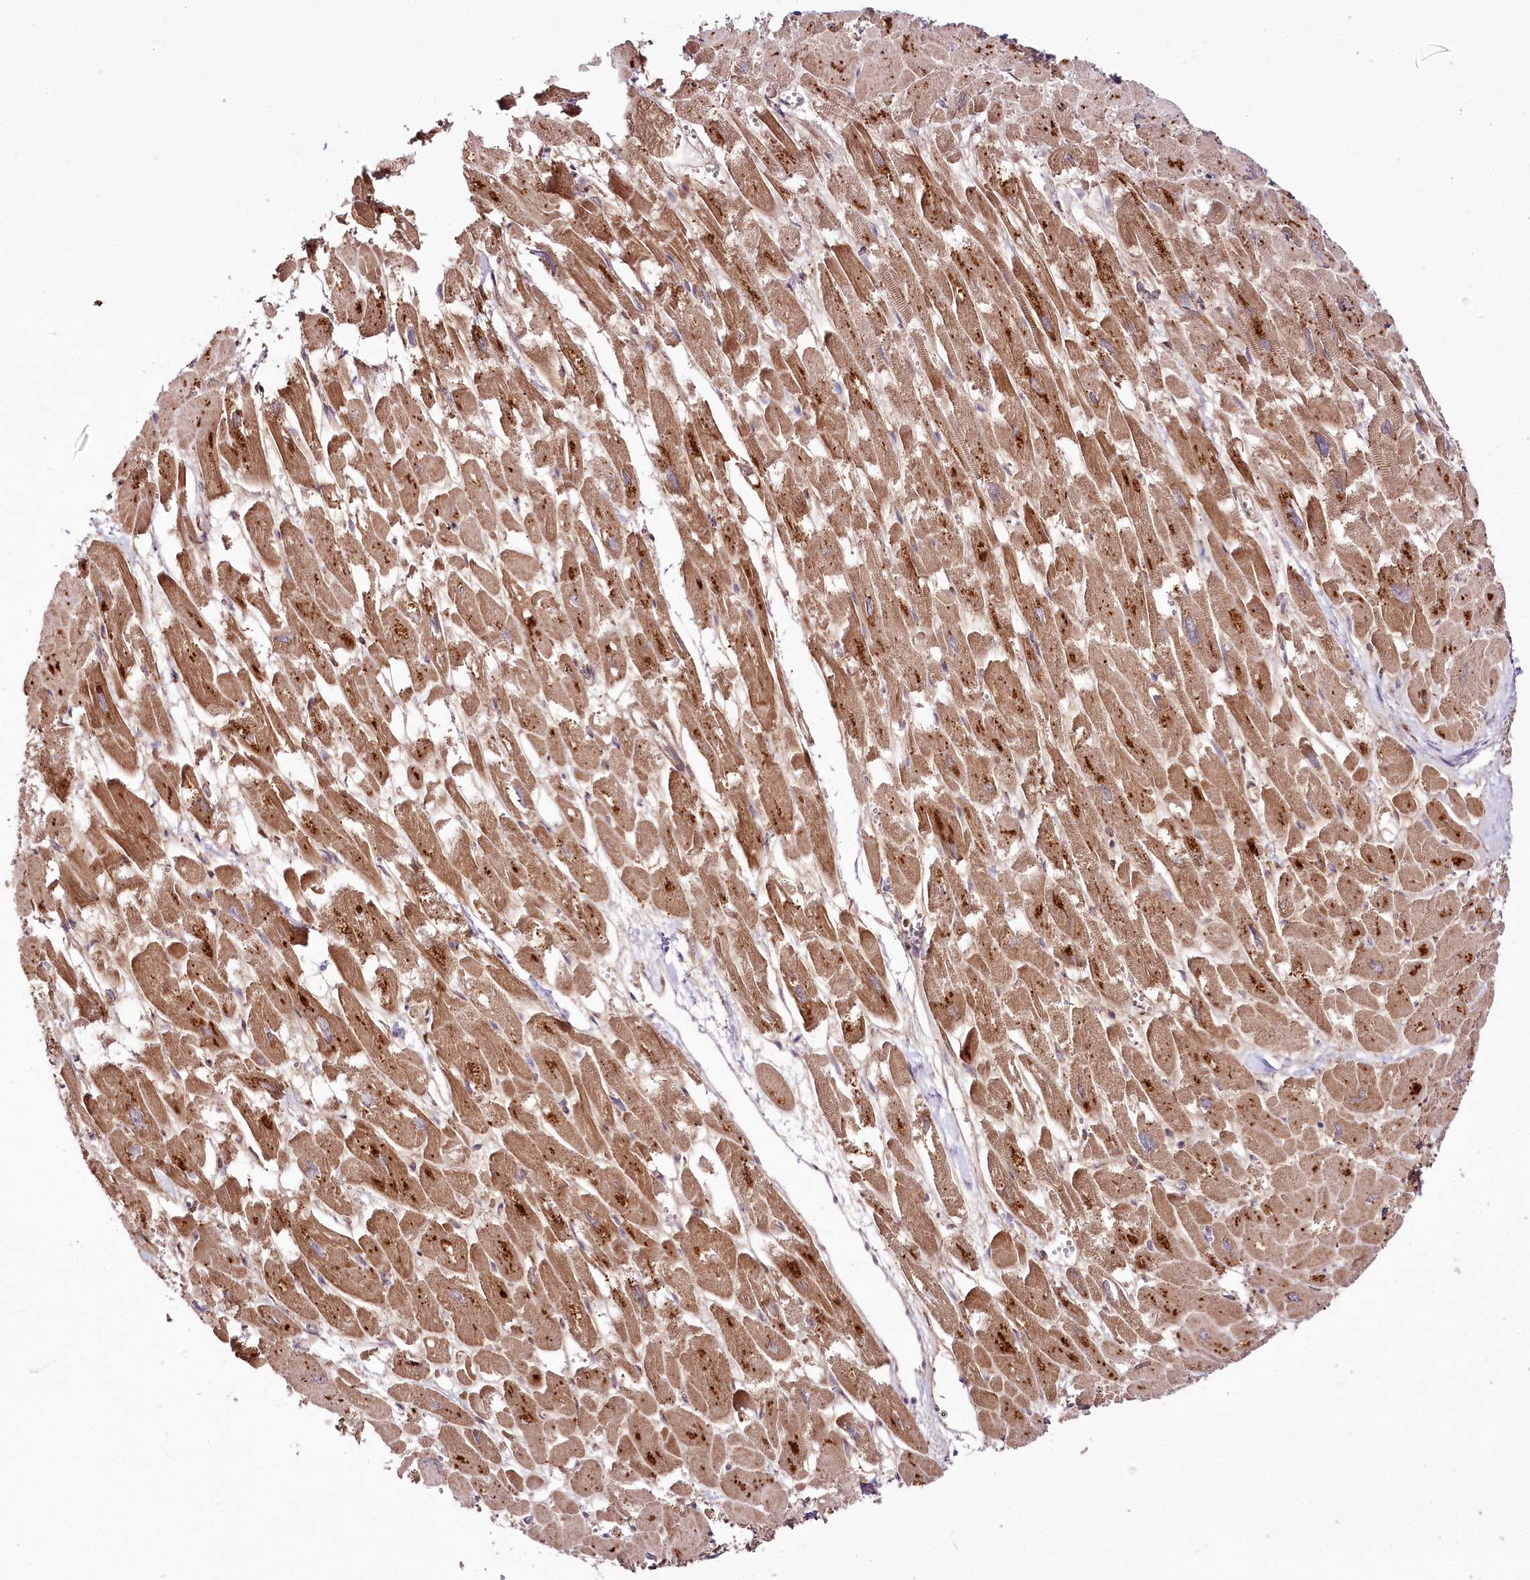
{"staining": {"intensity": "strong", "quantity": ">75%", "location": "cytoplasmic/membranous"}, "tissue": "heart muscle", "cell_type": "Cardiomyocytes", "image_type": "normal", "snomed": [{"axis": "morphology", "description": "Normal tissue, NOS"}, {"axis": "topography", "description": "Heart"}], "caption": "Cardiomyocytes exhibit high levels of strong cytoplasmic/membranous positivity in about >75% of cells in normal human heart muscle.", "gene": "RAB7A", "patient": {"sex": "male", "age": 54}}